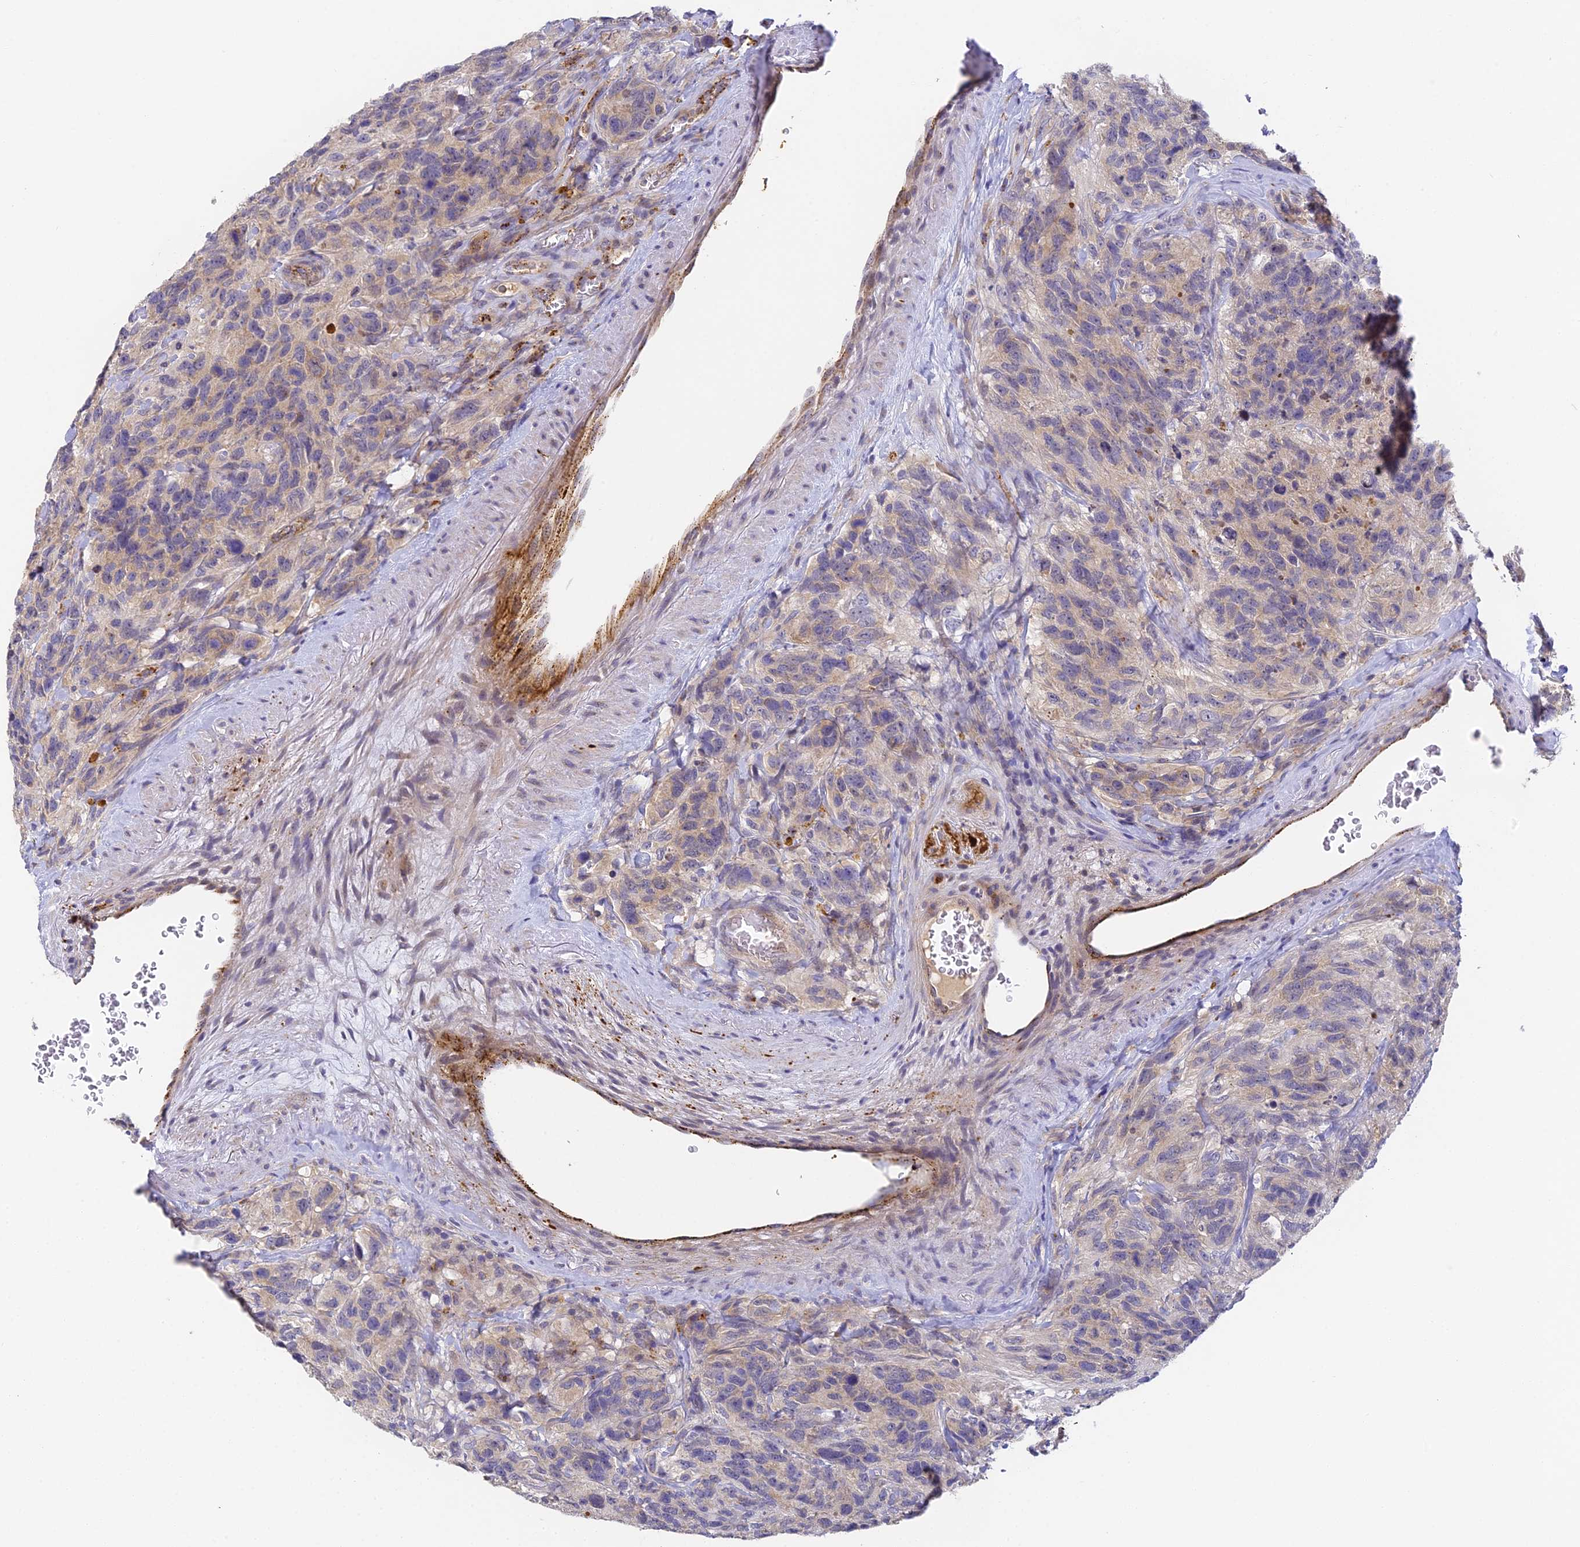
{"staining": {"intensity": "weak", "quantity": "25%-75%", "location": "cytoplasmic/membranous"}, "tissue": "glioma", "cell_type": "Tumor cells", "image_type": "cancer", "snomed": [{"axis": "morphology", "description": "Glioma, malignant, High grade"}, {"axis": "topography", "description": "Brain"}], "caption": "High-magnification brightfield microscopy of malignant glioma (high-grade) stained with DAB (3,3'-diaminobenzidine) (brown) and counterstained with hematoxylin (blue). tumor cells exhibit weak cytoplasmic/membranous expression is identified in about25%-75% of cells.", "gene": "DNAAF10", "patient": {"sex": "male", "age": 69}}